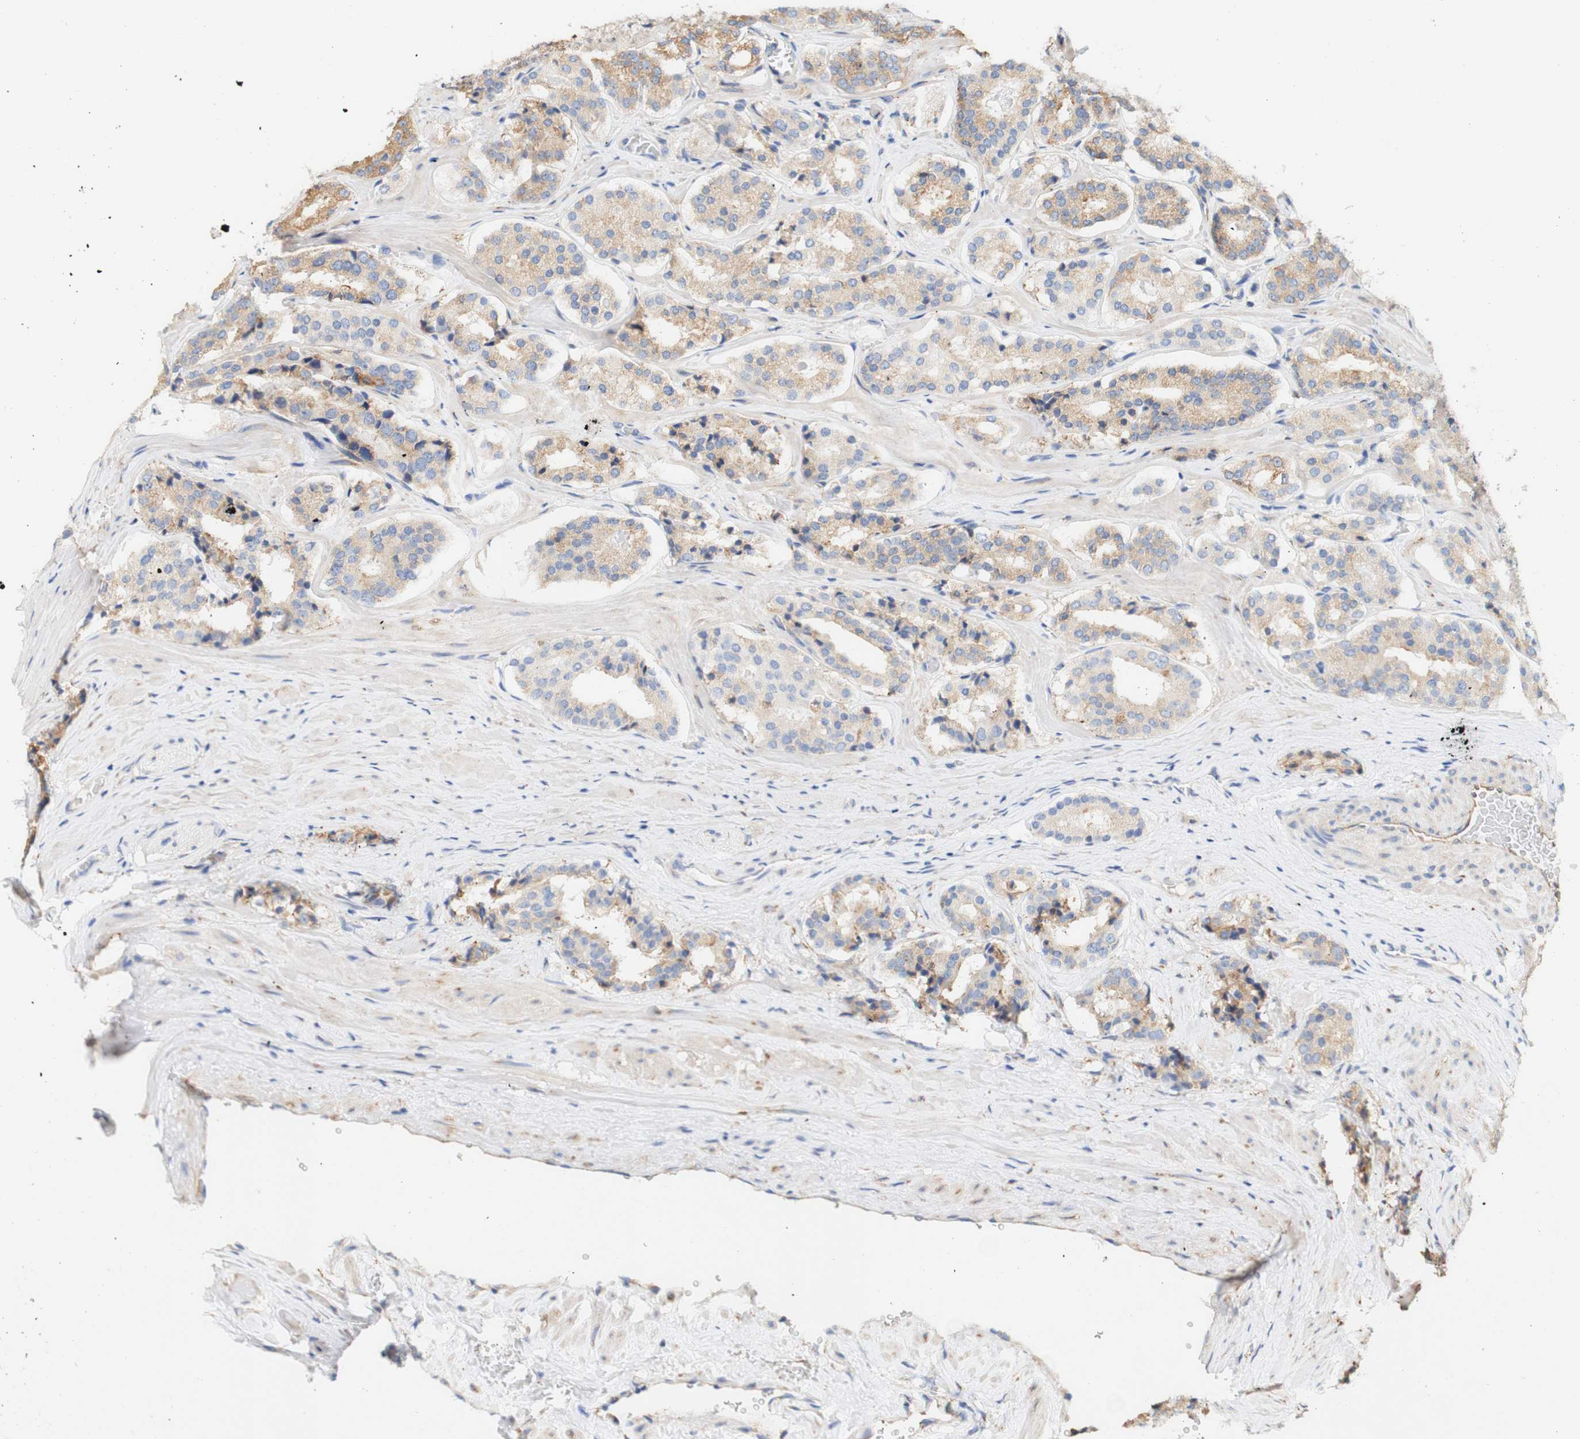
{"staining": {"intensity": "weak", "quantity": ">75%", "location": "cytoplasmic/membranous"}, "tissue": "prostate cancer", "cell_type": "Tumor cells", "image_type": "cancer", "snomed": [{"axis": "morphology", "description": "Adenocarcinoma, High grade"}, {"axis": "topography", "description": "Prostate"}], "caption": "This is a photomicrograph of immunohistochemistry (IHC) staining of prostate cancer, which shows weak positivity in the cytoplasmic/membranous of tumor cells.", "gene": "EIF2AK4", "patient": {"sex": "male", "age": 60}}